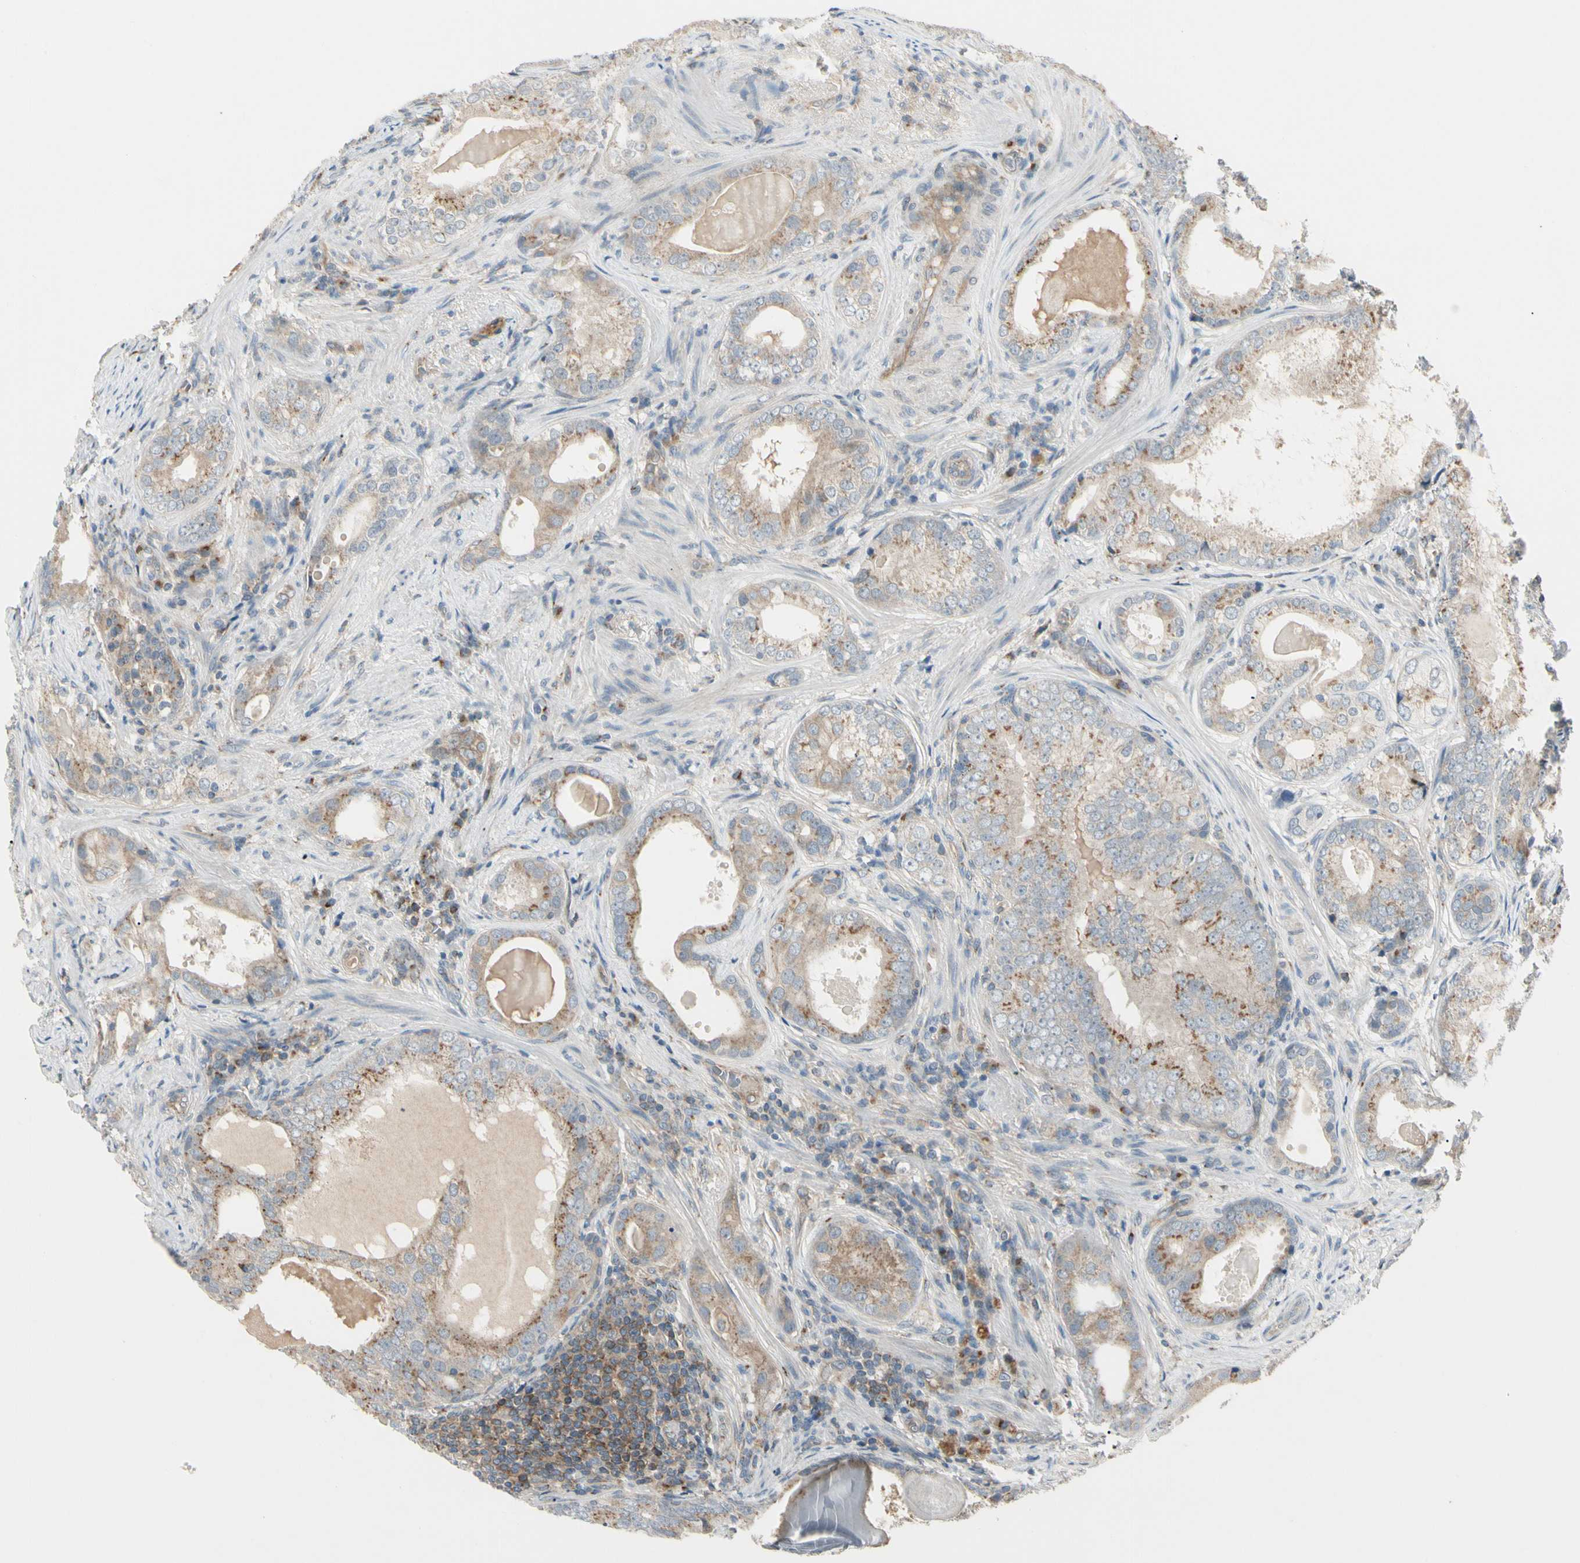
{"staining": {"intensity": "moderate", "quantity": ">75%", "location": "cytoplasmic/membranous"}, "tissue": "prostate cancer", "cell_type": "Tumor cells", "image_type": "cancer", "snomed": [{"axis": "morphology", "description": "Adenocarcinoma, High grade"}, {"axis": "topography", "description": "Prostate"}], "caption": "High-magnification brightfield microscopy of prostate cancer (adenocarcinoma (high-grade)) stained with DAB (brown) and counterstained with hematoxylin (blue). tumor cells exhibit moderate cytoplasmic/membranous positivity is appreciated in approximately>75% of cells.", "gene": "ABCA3", "patient": {"sex": "male", "age": 66}}